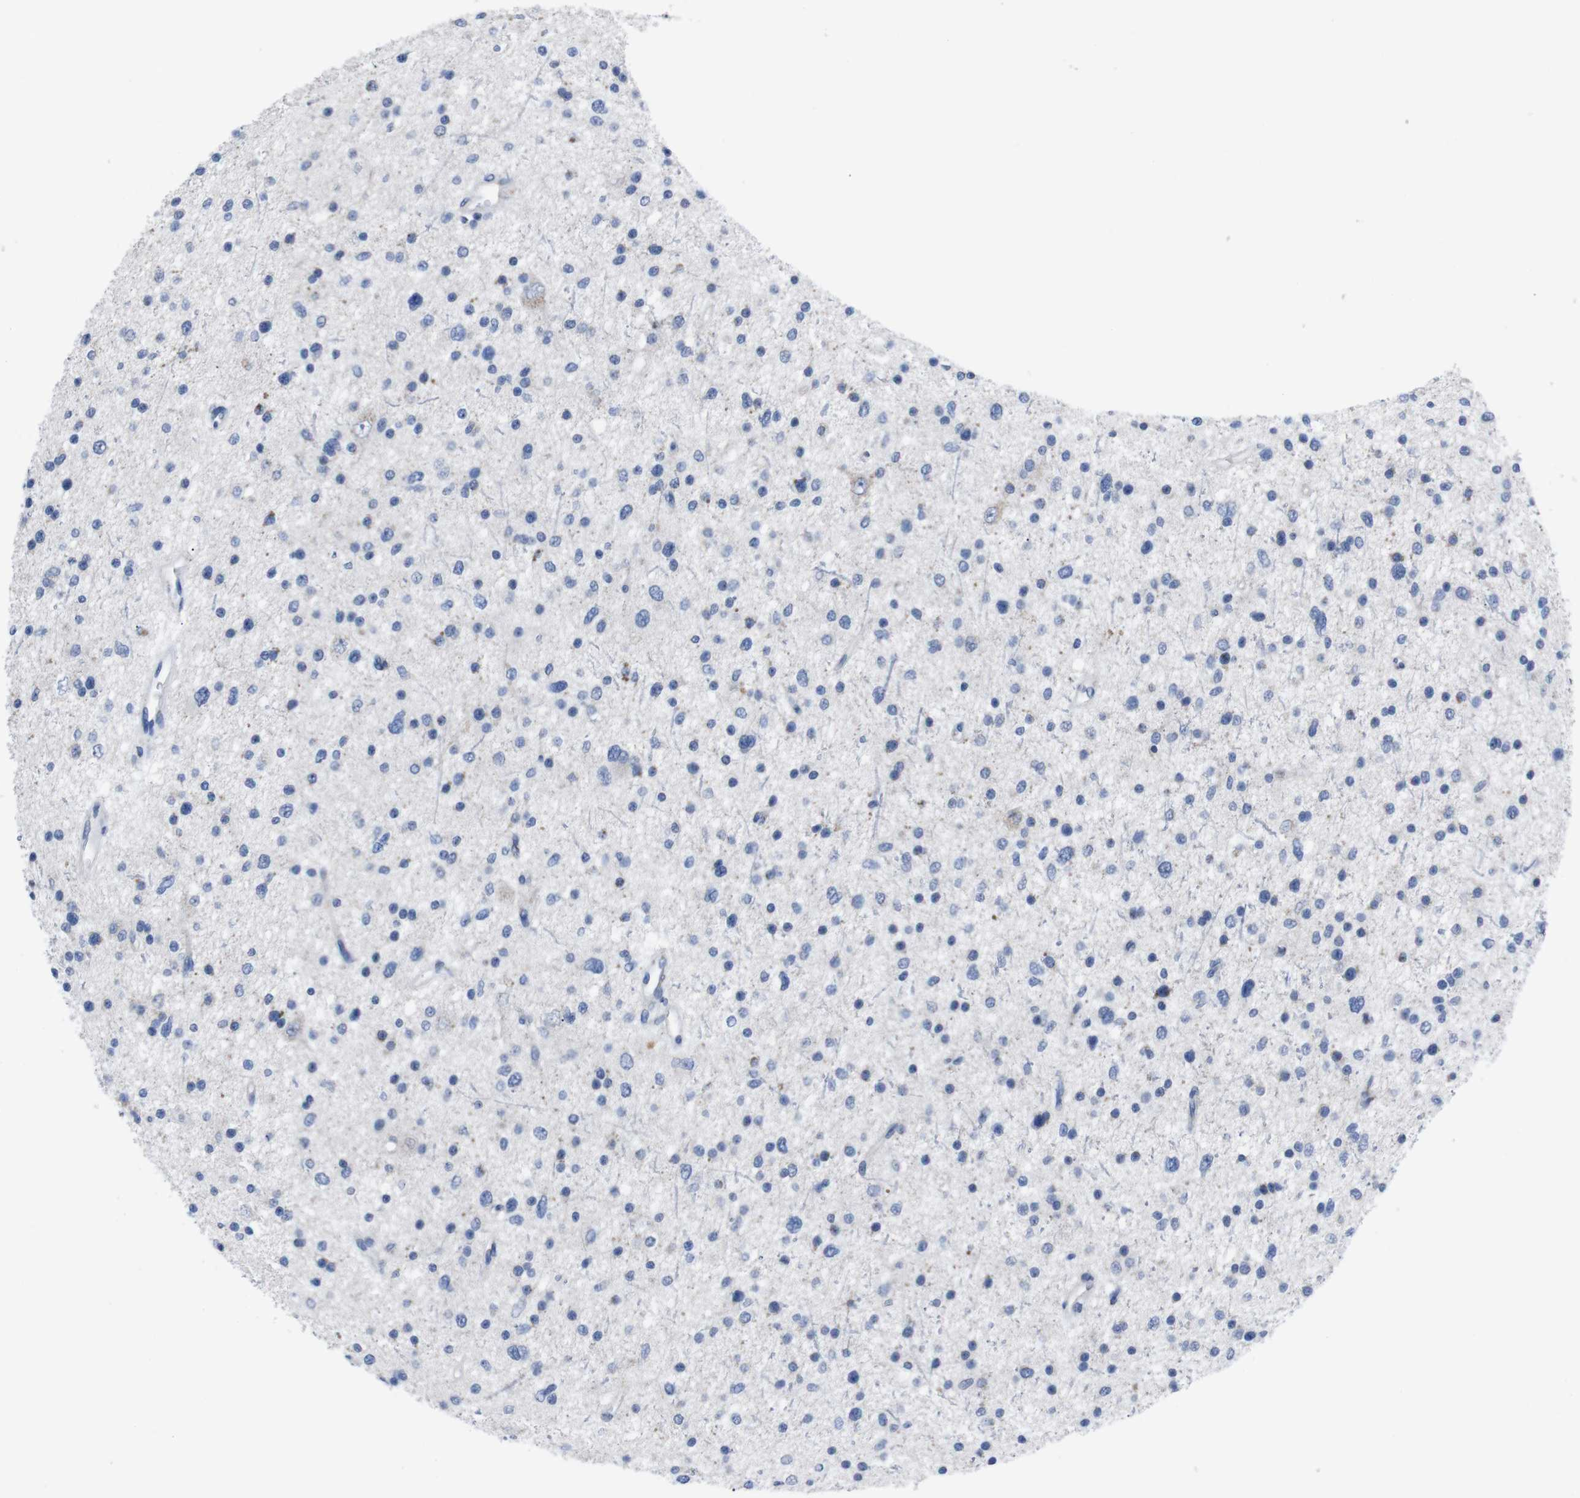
{"staining": {"intensity": "negative", "quantity": "none", "location": "none"}, "tissue": "glioma", "cell_type": "Tumor cells", "image_type": "cancer", "snomed": [{"axis": "morphology", "description": "Glioma, malignant, Low grade"}, {"axis": "topography", "description": "Brain"}], "caption": "Human malignant glioma (low-grade) stained for a protein using immunohistochemistry demonstrates no expression in tumor cells.", "gene": "IRF4", "patient": {"sex": "female", "age": 37}}